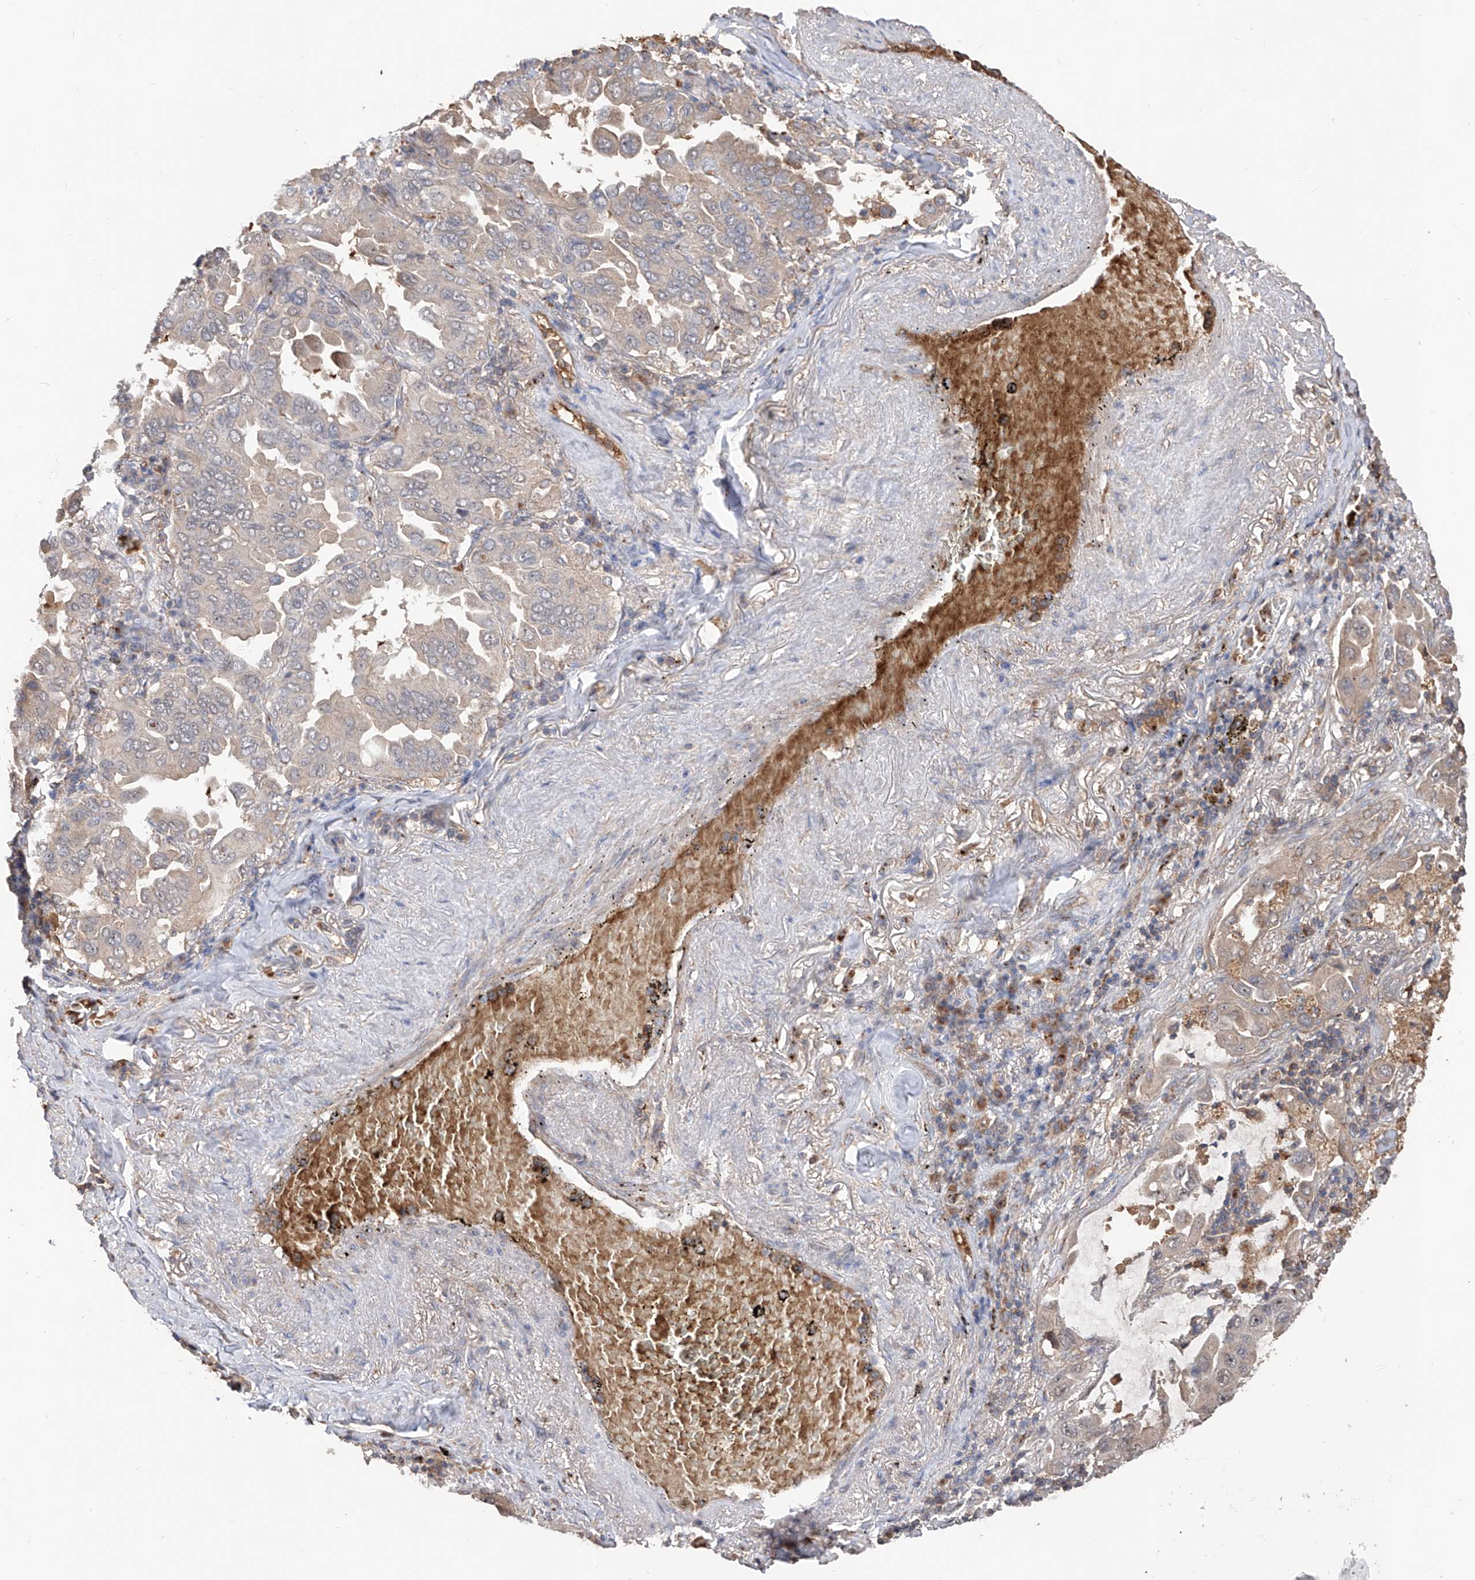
{"staining": {"intensity": "negative", "quantity": "none", "location": "none"}, "tissue": "lung cancer", "cell_type": "Tumor cells", "image_type": "cancer", "snomed": [{"axis": "morphology", "description": "Adenocarcinoma, NOS"}, {"axis": "topography", "description": "Lung"}], "caption": "Tumor cells are negative for brown protein staining in lung cancer (adenocarcinoma). Nuclei are stained in blue.", "gene": "EDN1", "patient": {"sex": "male", "age": 64}}